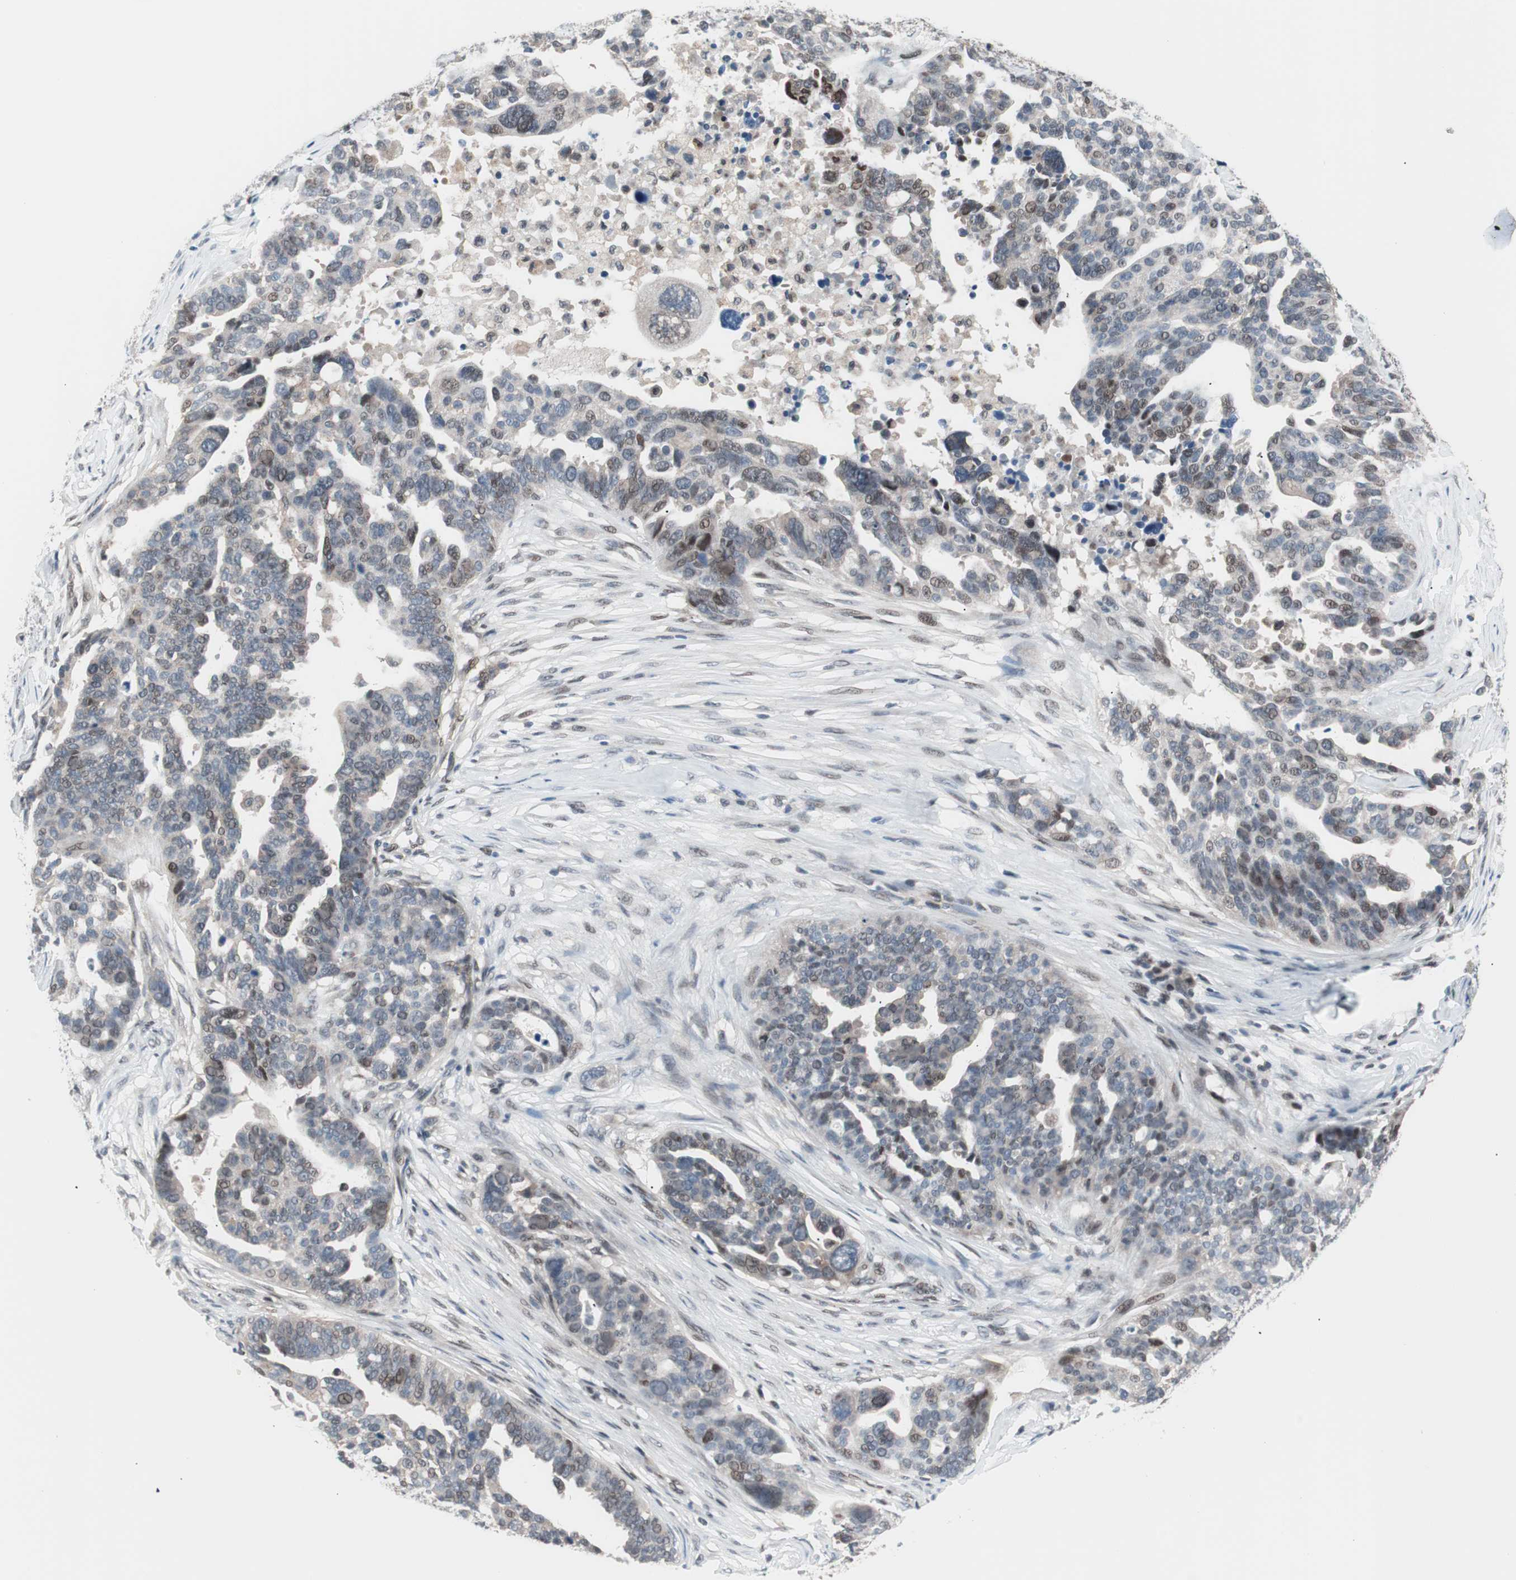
{"staining": {"intensity": "weak", "quantity": "<25%", "location": "nuclear"}, "tissue": "ovarian cancer", "cell_type": "Tumor cells", "image_type": "cancer", "snomed": [{"axis": "morphology", "description": "Cystadenocarcinoma, serous, NOS"}, {"axis": "topography", "description": "Ovary"}], "caption": "IHC photomicrograph of neoplastic tissue: human serous cystadenocarcinoma (ovarian) stained with DAB exhibits no significant protein expression in tumor cells.", "gene": "POLH", "patient": {"sex": "female", "age": 59}}